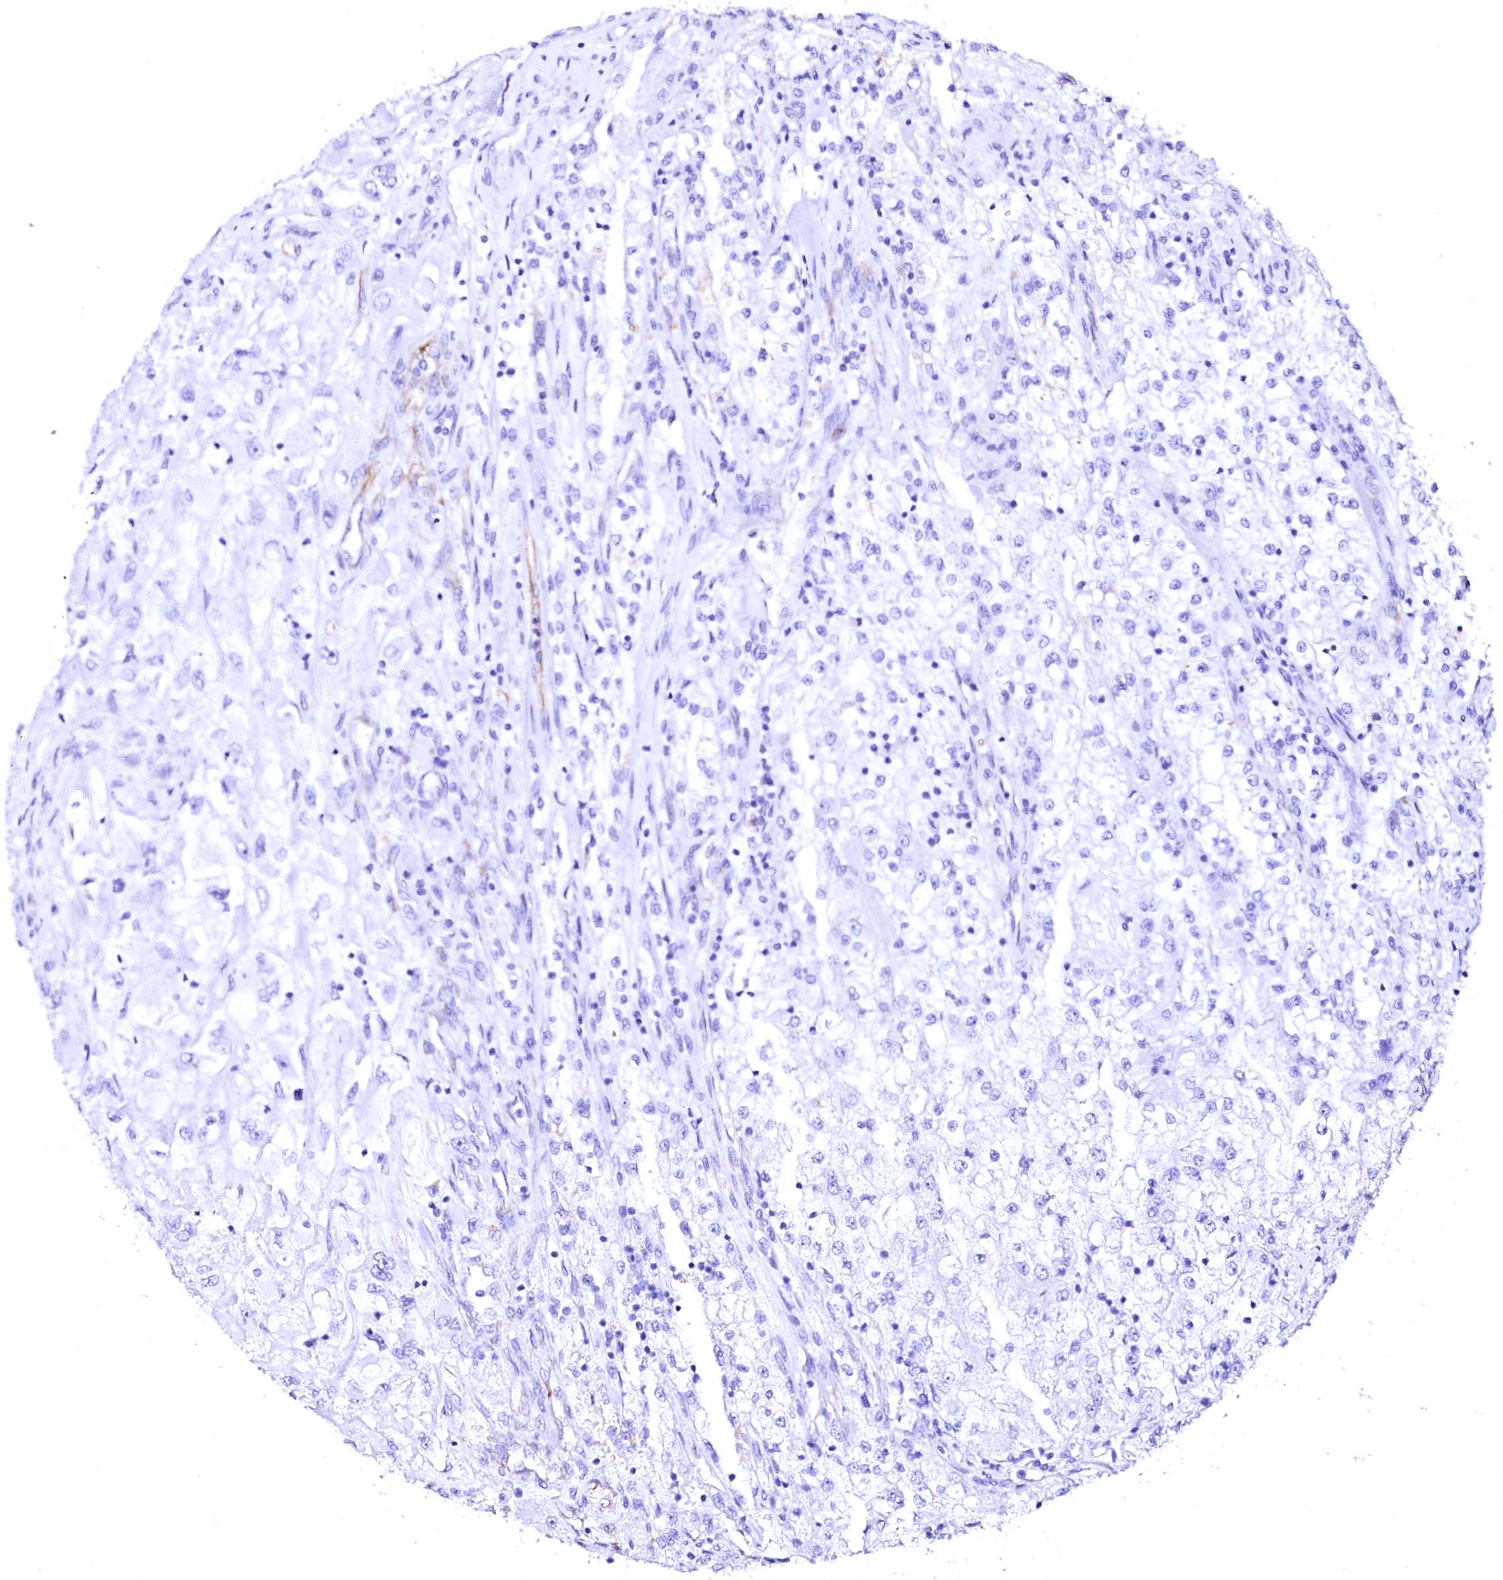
{"staining": {"intensity": "negative", "quantity": "none", "location": "none"}, "tissue": "renal cancer", "cell_type": "Tumor cells", "image_type": "cancer", "snomed": [{"axis": "morphology", "description": "Adenocarcinoma, NOS"}, {"axis": "topography", "description": "Kidney"}], "caption": "This image is of adenocarcinoma (renal) stained with immunohistochemistry (IHC) to label a protein in brown with the nuclei are counter-stained blue. There is no expression in tumor cells.", "gene": "SFR1", "patient": {"sex": "female", "age": 52}}